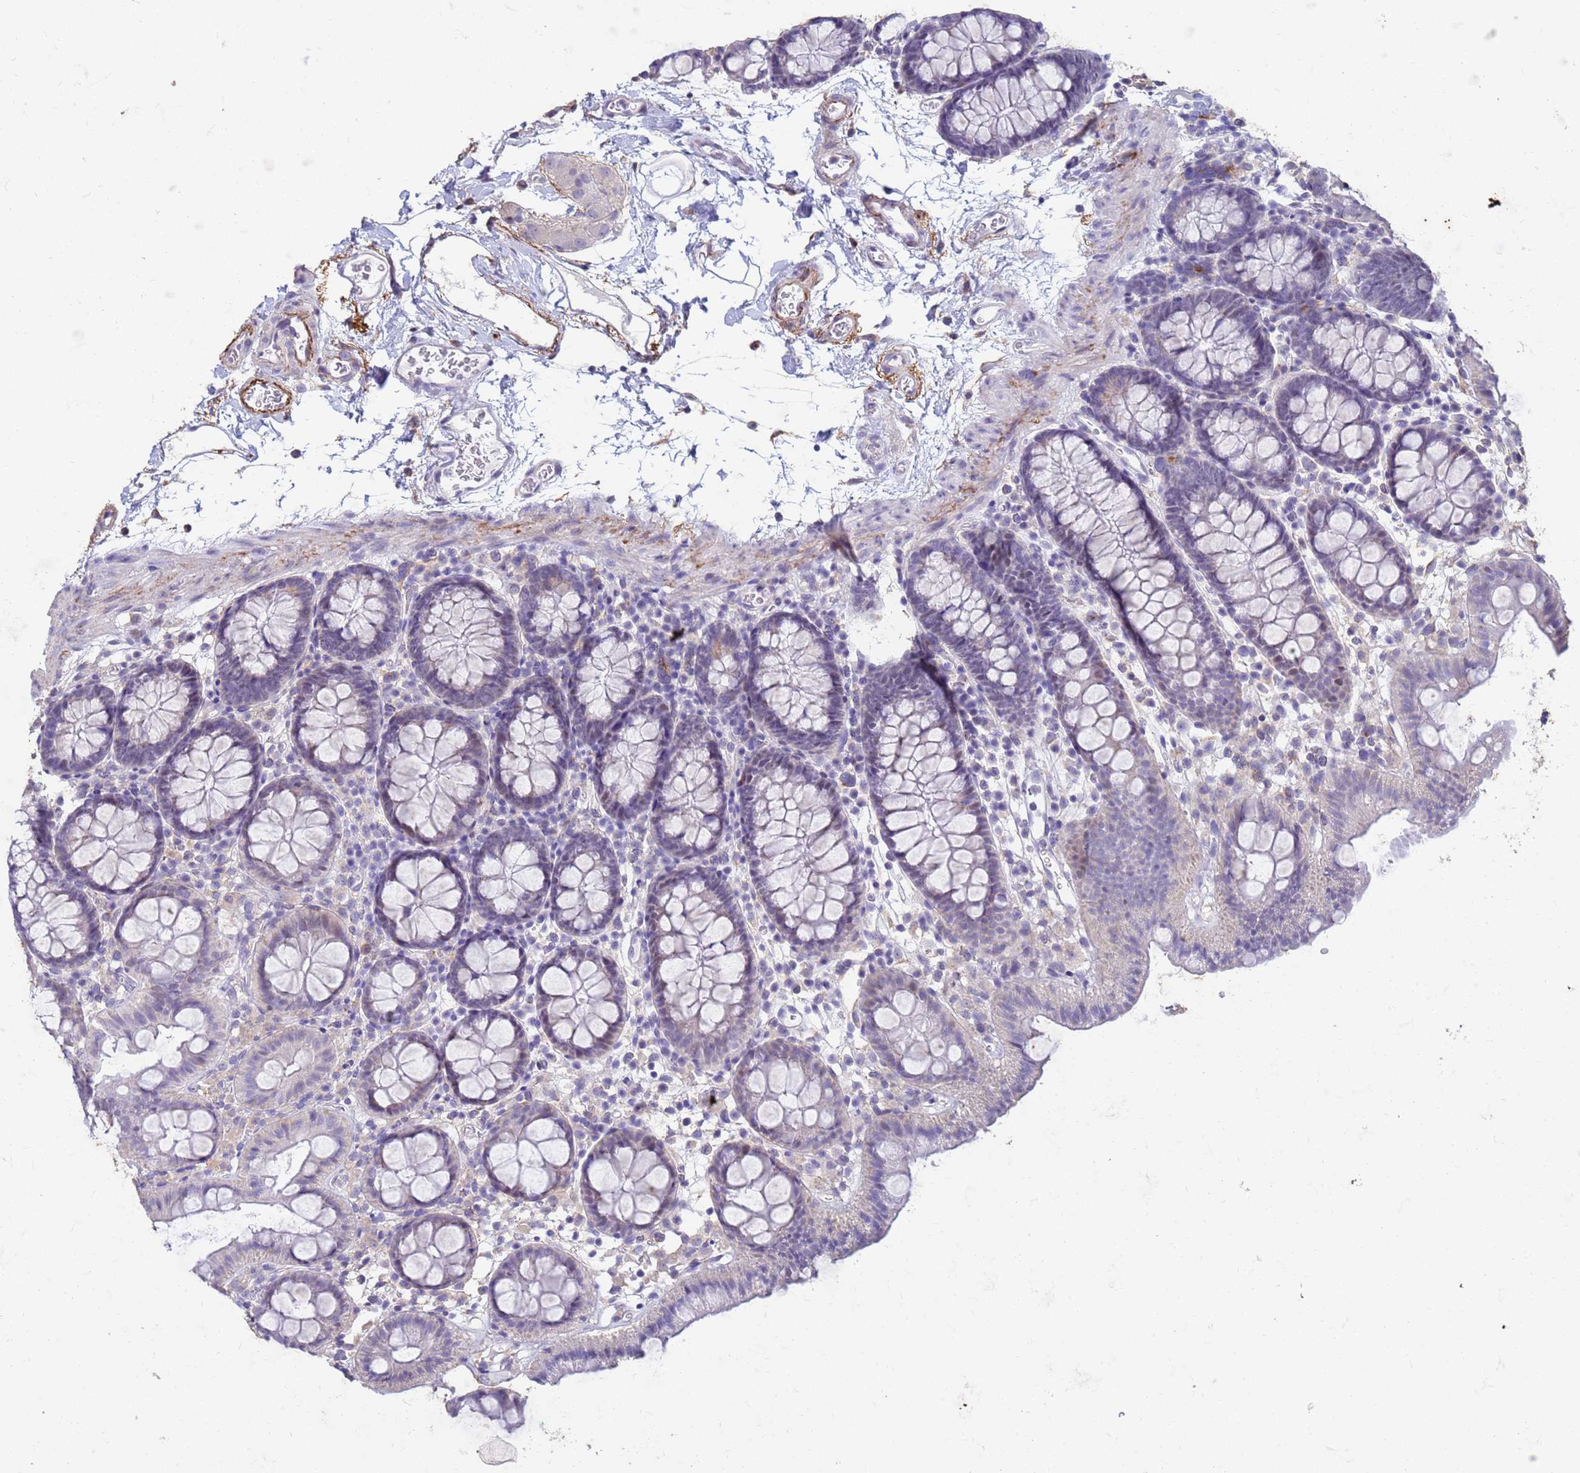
{"staining": {"intensity": "moderate", "quantity": ">75%", "location": "cytoplasmic/membranous"}, "tissue": "colon", "cell_type": "Endothelial cells", "image_type": "normal", "snomed": [{"axis": "morphology", "description": "Normal tissue, NOS"}, {"axis": "topography", "description": "Colon"}], "caption": "This image reveals immunohistochemistry (IHC) staining of benign colon, with medium moderate cytoplasmic/membranous staining in about >75% of endothelial cells.", "gene": "SLC25A15", "patient": {"sex": "male", "age": 75}}